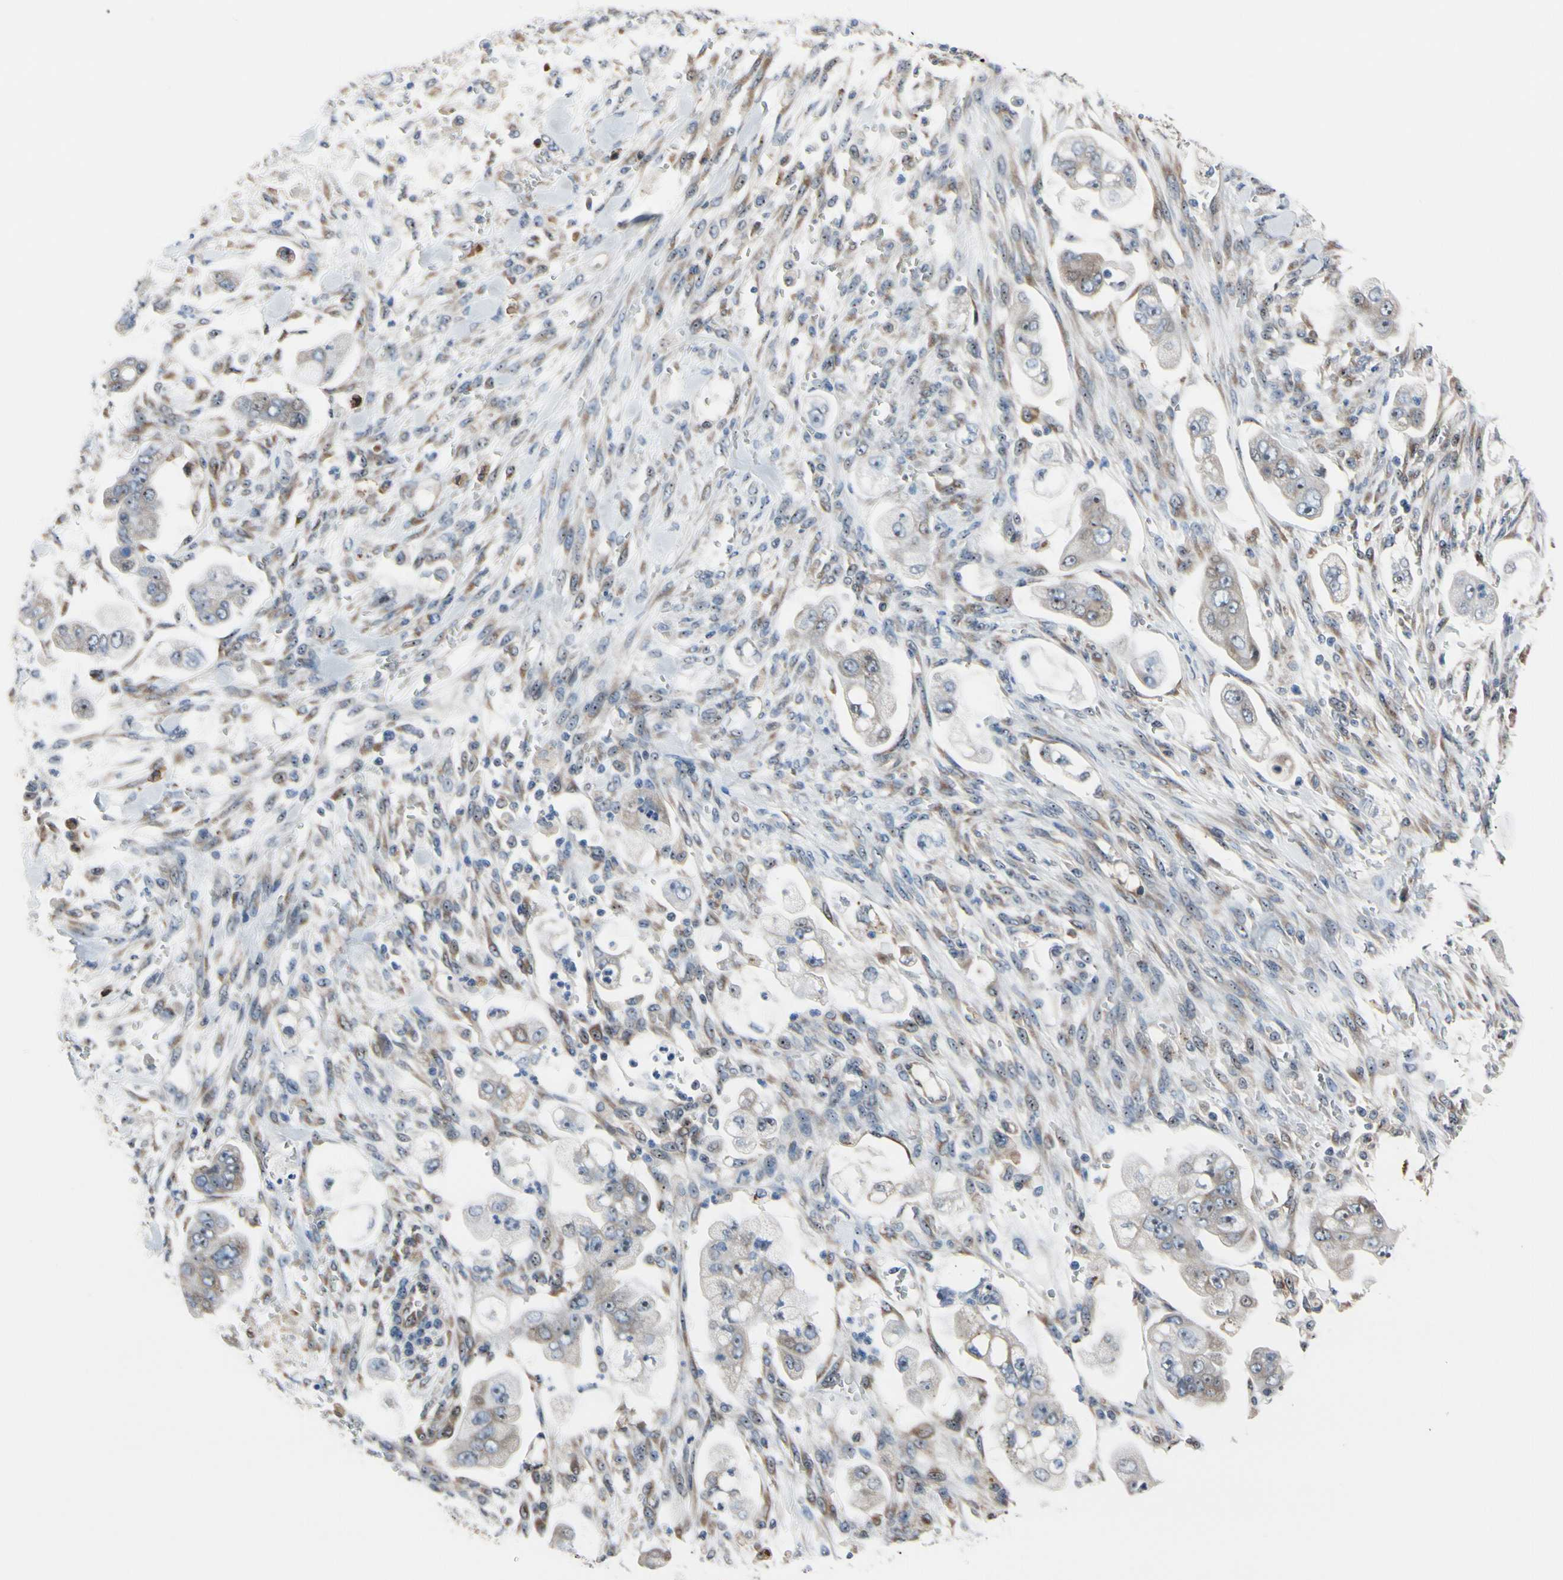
{"staining": {"intensity": "weak", "quantity": ">75%", "location": "cytoplasmic/membranous"}, "tissue": "stomach cancer", "cell_type": "Tumor cells", "image_type": "cancer", "snomed": [{"axis": "morphology", "description": "Adenocarcinoma, NOS"}, {"axis": "topography", "description": "Stomach"}], "caption": "An IHC histopathology image of tumor tissue is shown. Protein staining in brown shows weak cytoplasmic/membranous positivity in stomach adenocarcinoma within tumor cells.", "gene": "TMED7", "patient": {"sex": "male", "age": 62}}